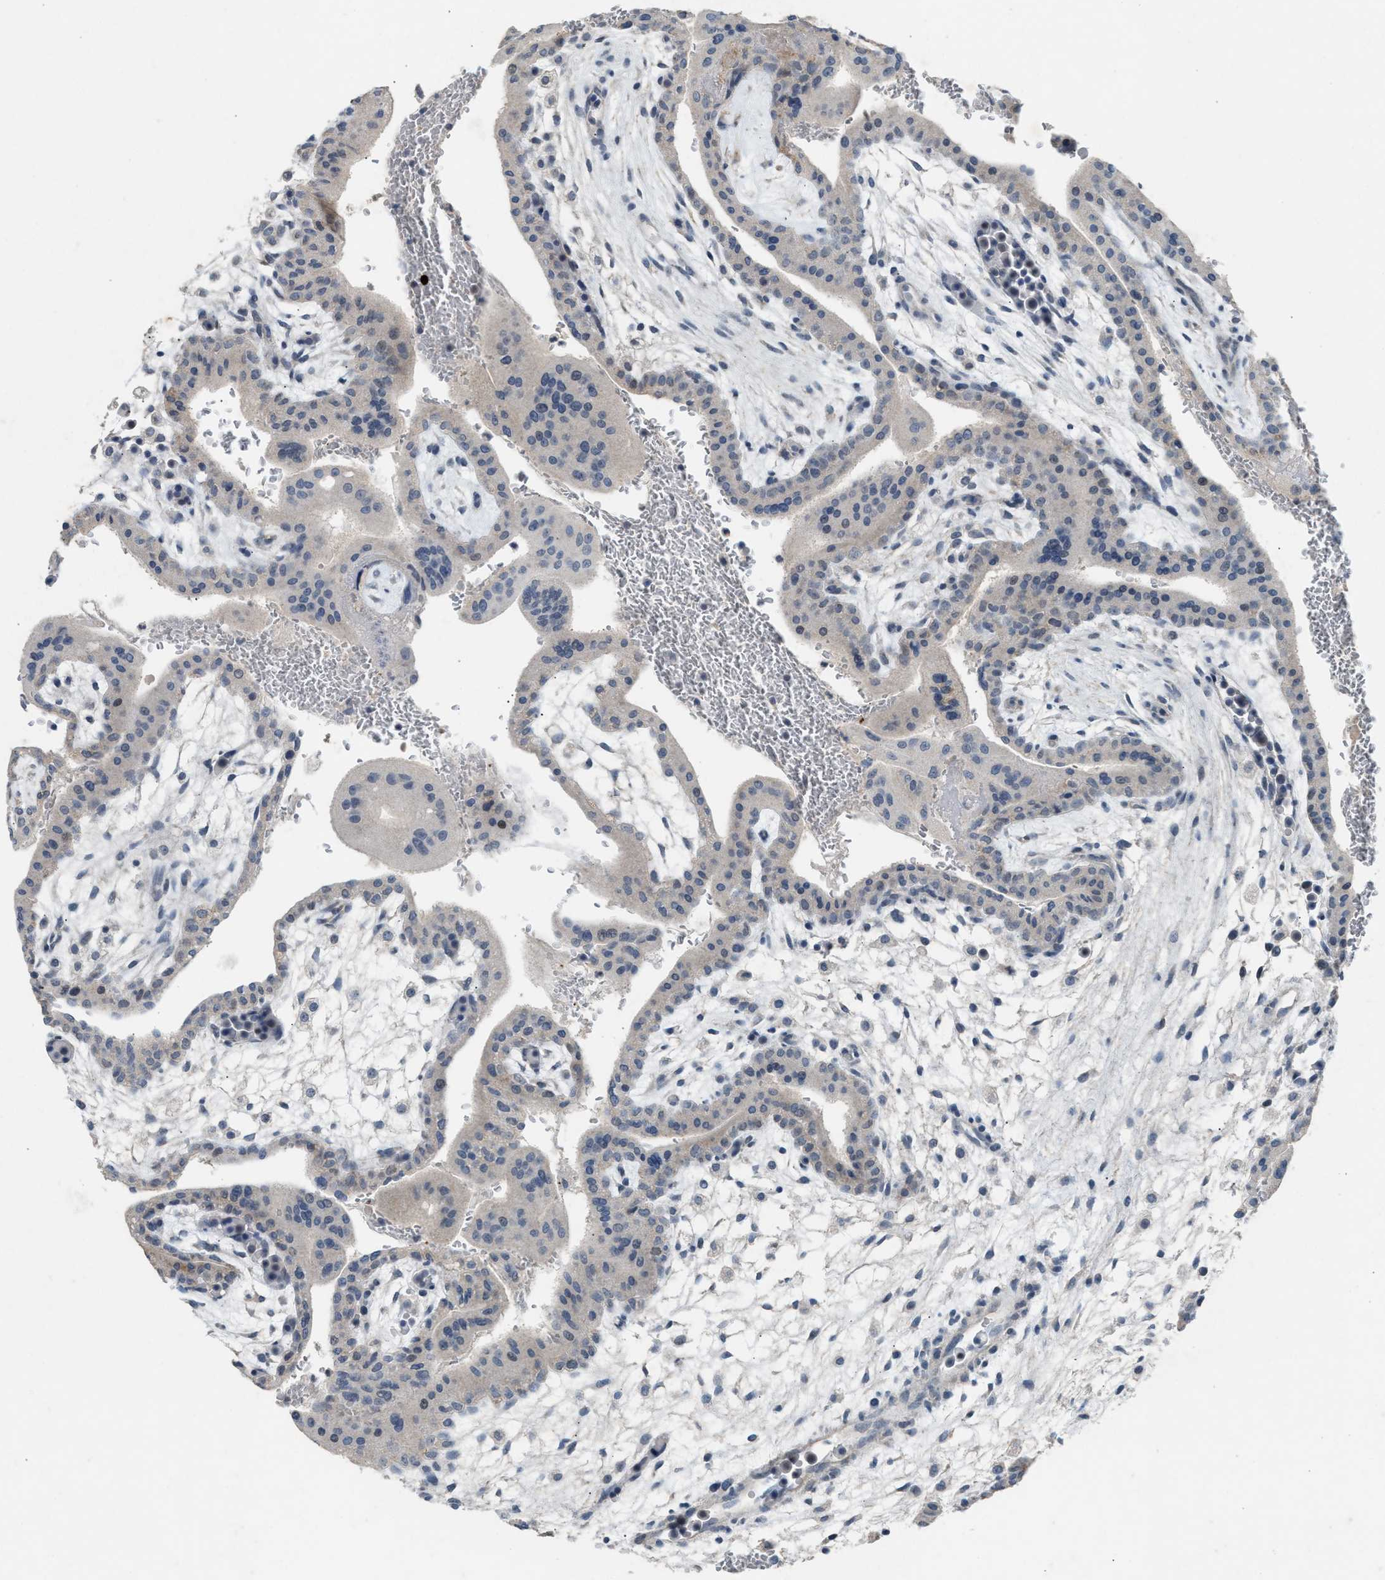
{"staining": {"intensity": "weak", "quantity": "<25%", "location": "cytoplasmic/membranous"}, "tissue": "placenta", "cell_type": "Trophoblastic cells", "image_type": "normal", "snomed": [{"axis": "morphology", "description": "Normal tissue, NOS"}, {"axis": "topography", "description": "Placenta"}], "caption": "IHC micrograph of normal placenta stained for a protein (brown), which demonstrates no expression in trophoblastic cells.", "gene": "SLC5A5", "patient": {"sex": "female", "age": 35}}